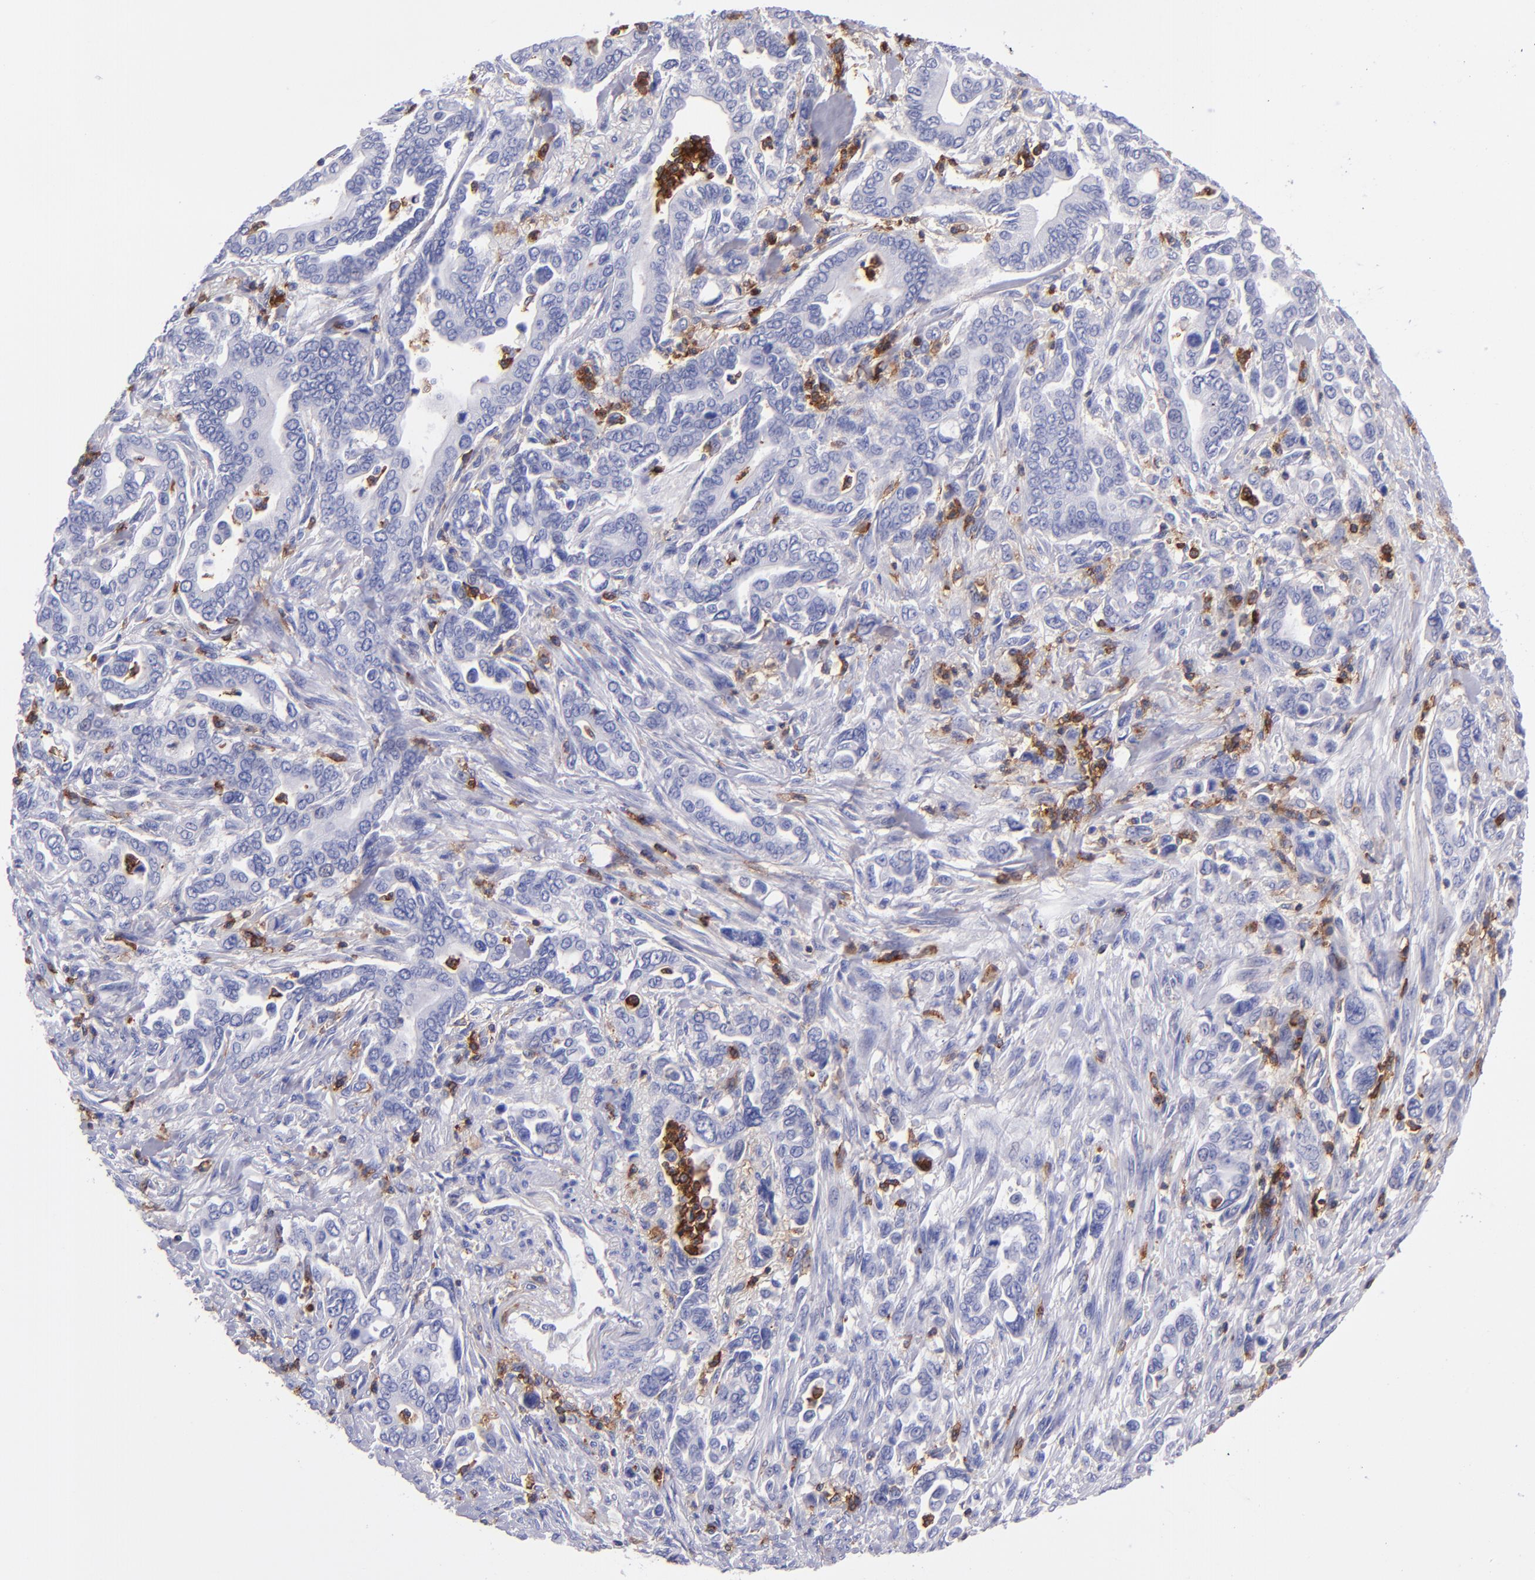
{"staining": {"intensity": "negative", "quantity": "none", "location": "none"}, "tissue": "pancreatic cancer", "cell_type": "Tumor cells", "image_type": "cancer", "snomed": [{"axis": "morphology", "description": "Adenocarcinoma, NOS"}, {"axis": "topography", "description": "Pancreas"}], "caption": "Adenocarcinoma (pancreatic) was stained to show a protein in brown. There is no significant expression in tumor cells.", "gene": "ICAM3", "patient": {"sex": "female", "age": 57}}